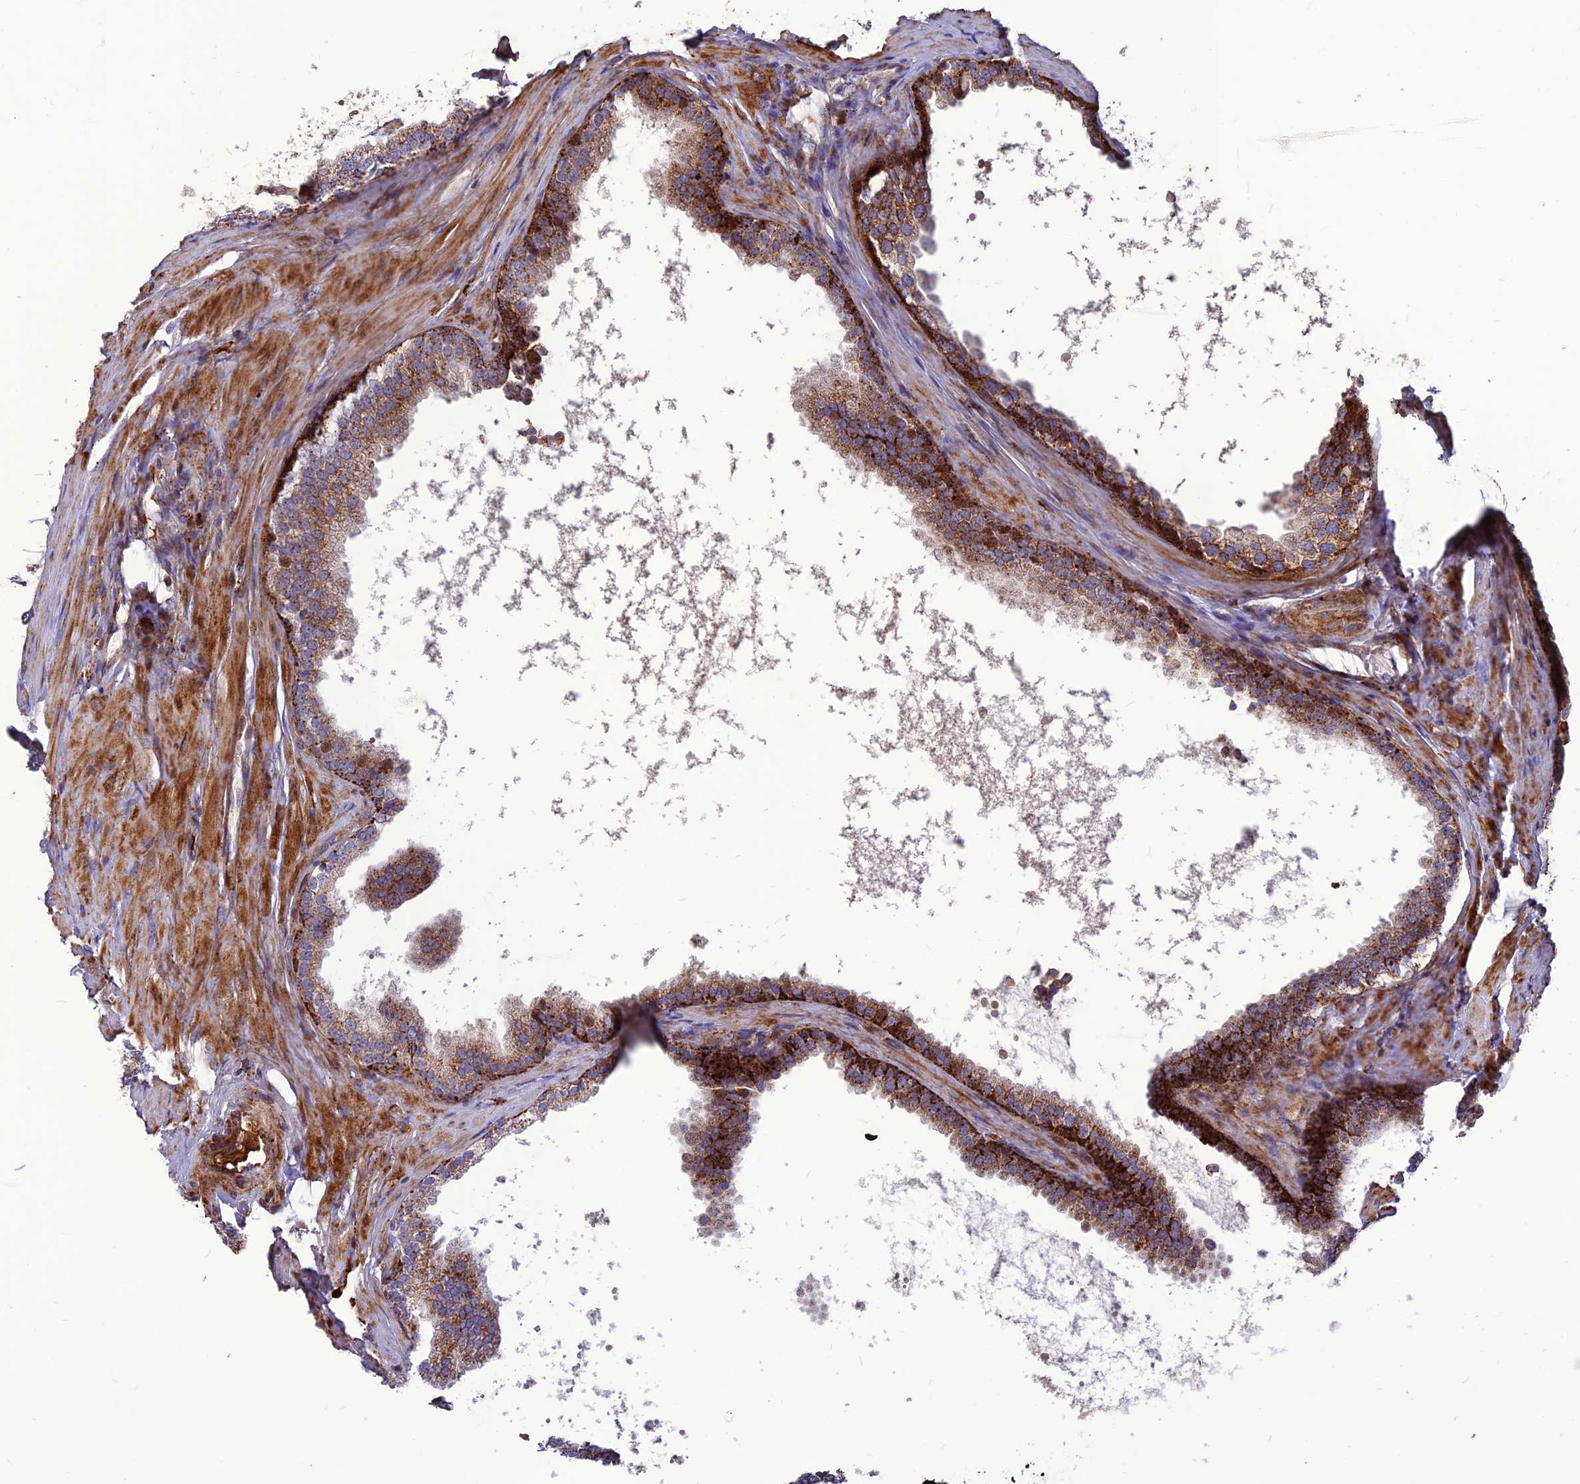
{"staining": {"intensity": "strong", "quantity": "25%-75%", "location": "cytoplasmic/membranous"}, "tissue": "prostate", "cell_type": "Glandular cells", "image_type": "normal", "snomed": [{"axis": "morphology", "description": "Normal tissue, NOS"}, {"axis": "topography", "description": "Prostate"}], "caption": "Immunohistochemical staining of normal human prostate shows high levels of strong cytoplasmic/membranous expression in approximately 25%-75% of glandular cells. The protein is stained brown, and the nuclei are stained in blue (DAB (3,3'-diaminobenzidine) IHC with brightfield microscopy, high magnification).", "gene": "RIMOC1", "patient": {"sex": "male", "age": 60}}